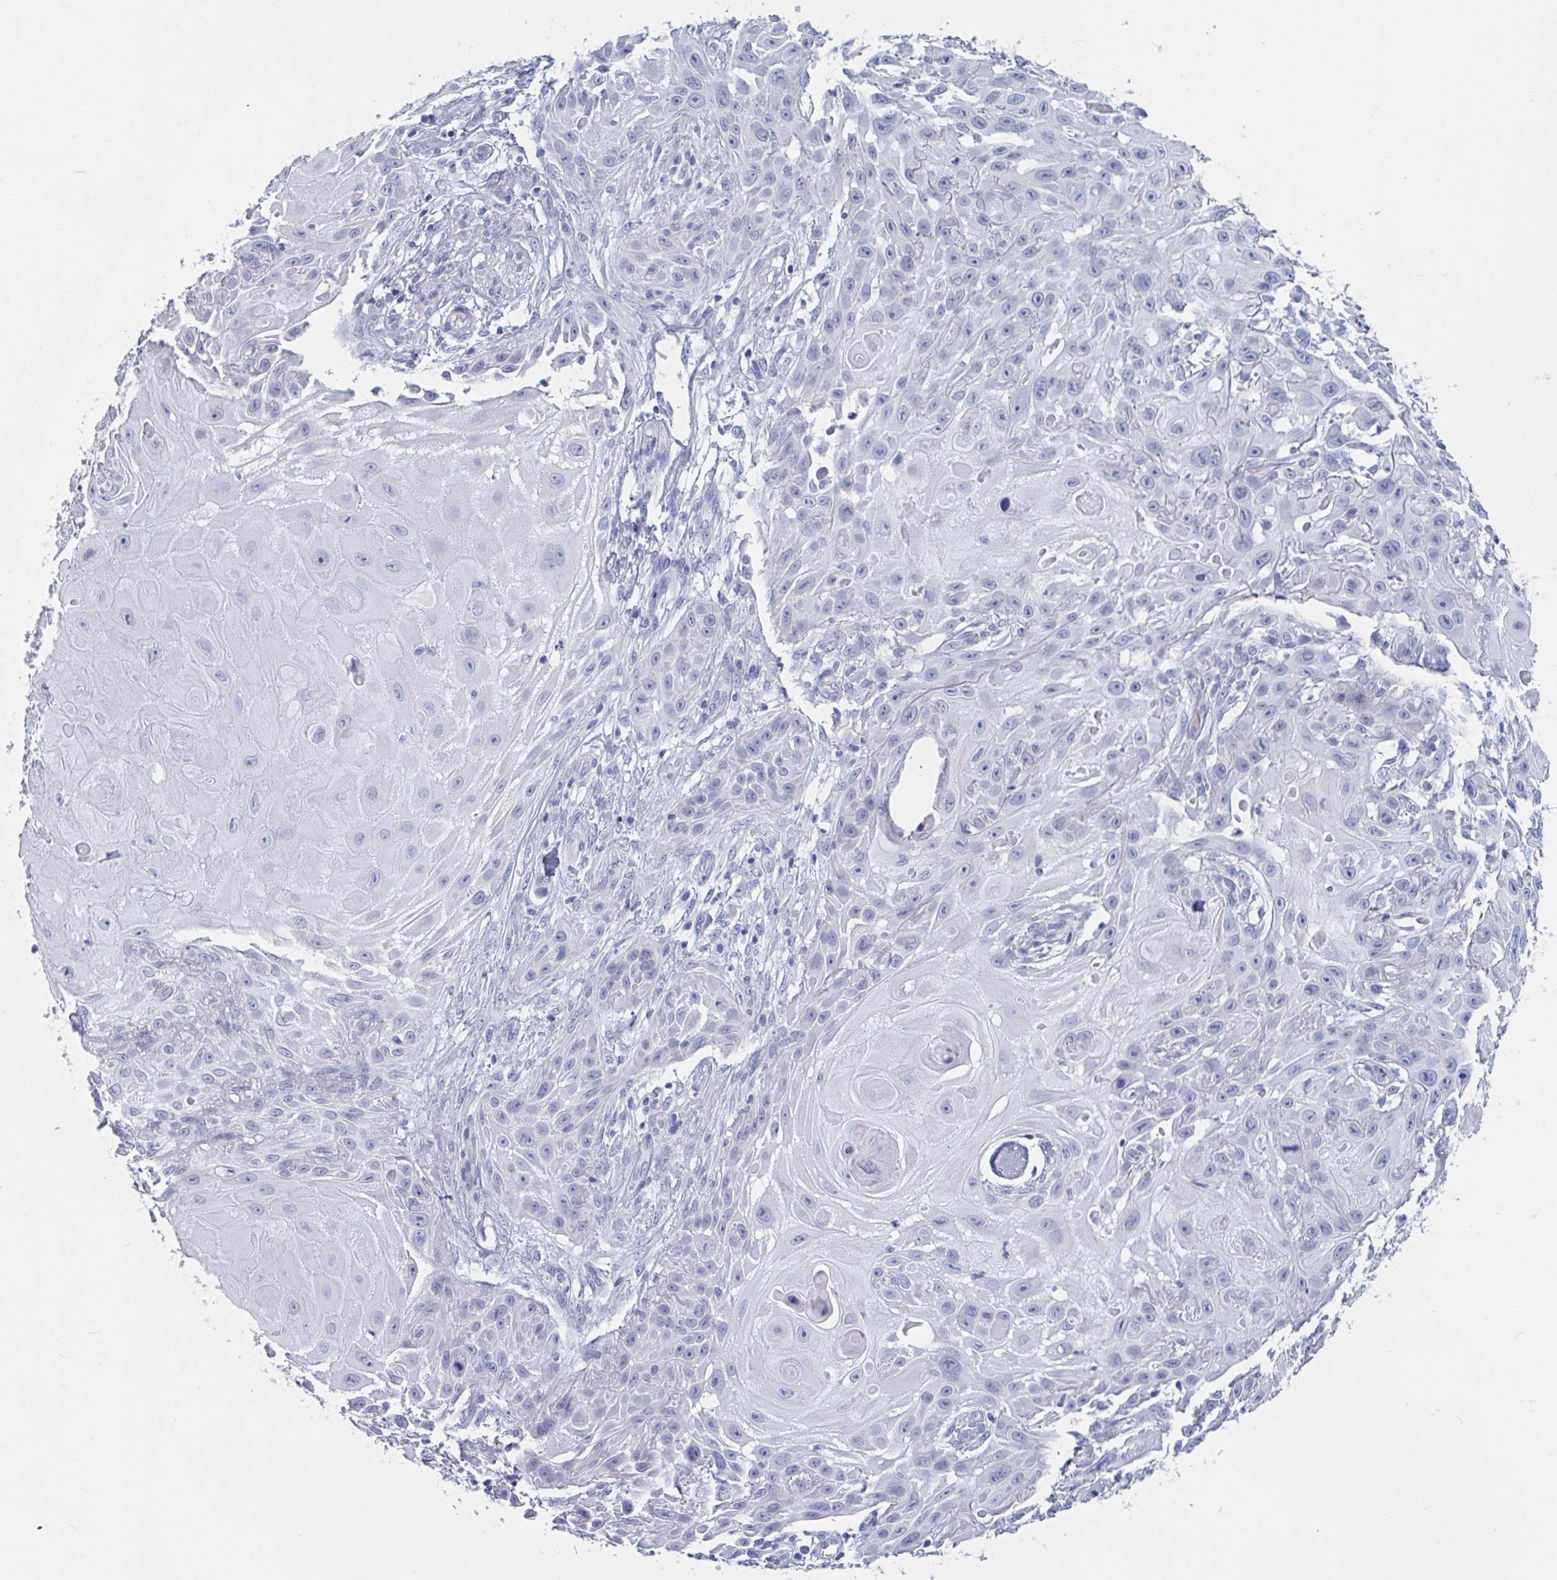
{"staining": {"intensity": "negative", "quantity": "none", "location": "none"}, "tissue": "skin cancer", "cell_type": "Tumor cells", "image_type": "cancer", "snomed": [{"axis": "morphology", "description": "Squamous cell carcinoma, NOS"}, {"axis": "topography", "description": "Skin"}], "caption": "Immunohistochemistry photomicrograph of skin cancer stained for a protein (brown), which exhibits no staining in tumor cells.", "gene": "DPEP3", "patient": {"sex": "female", "age": 91}}